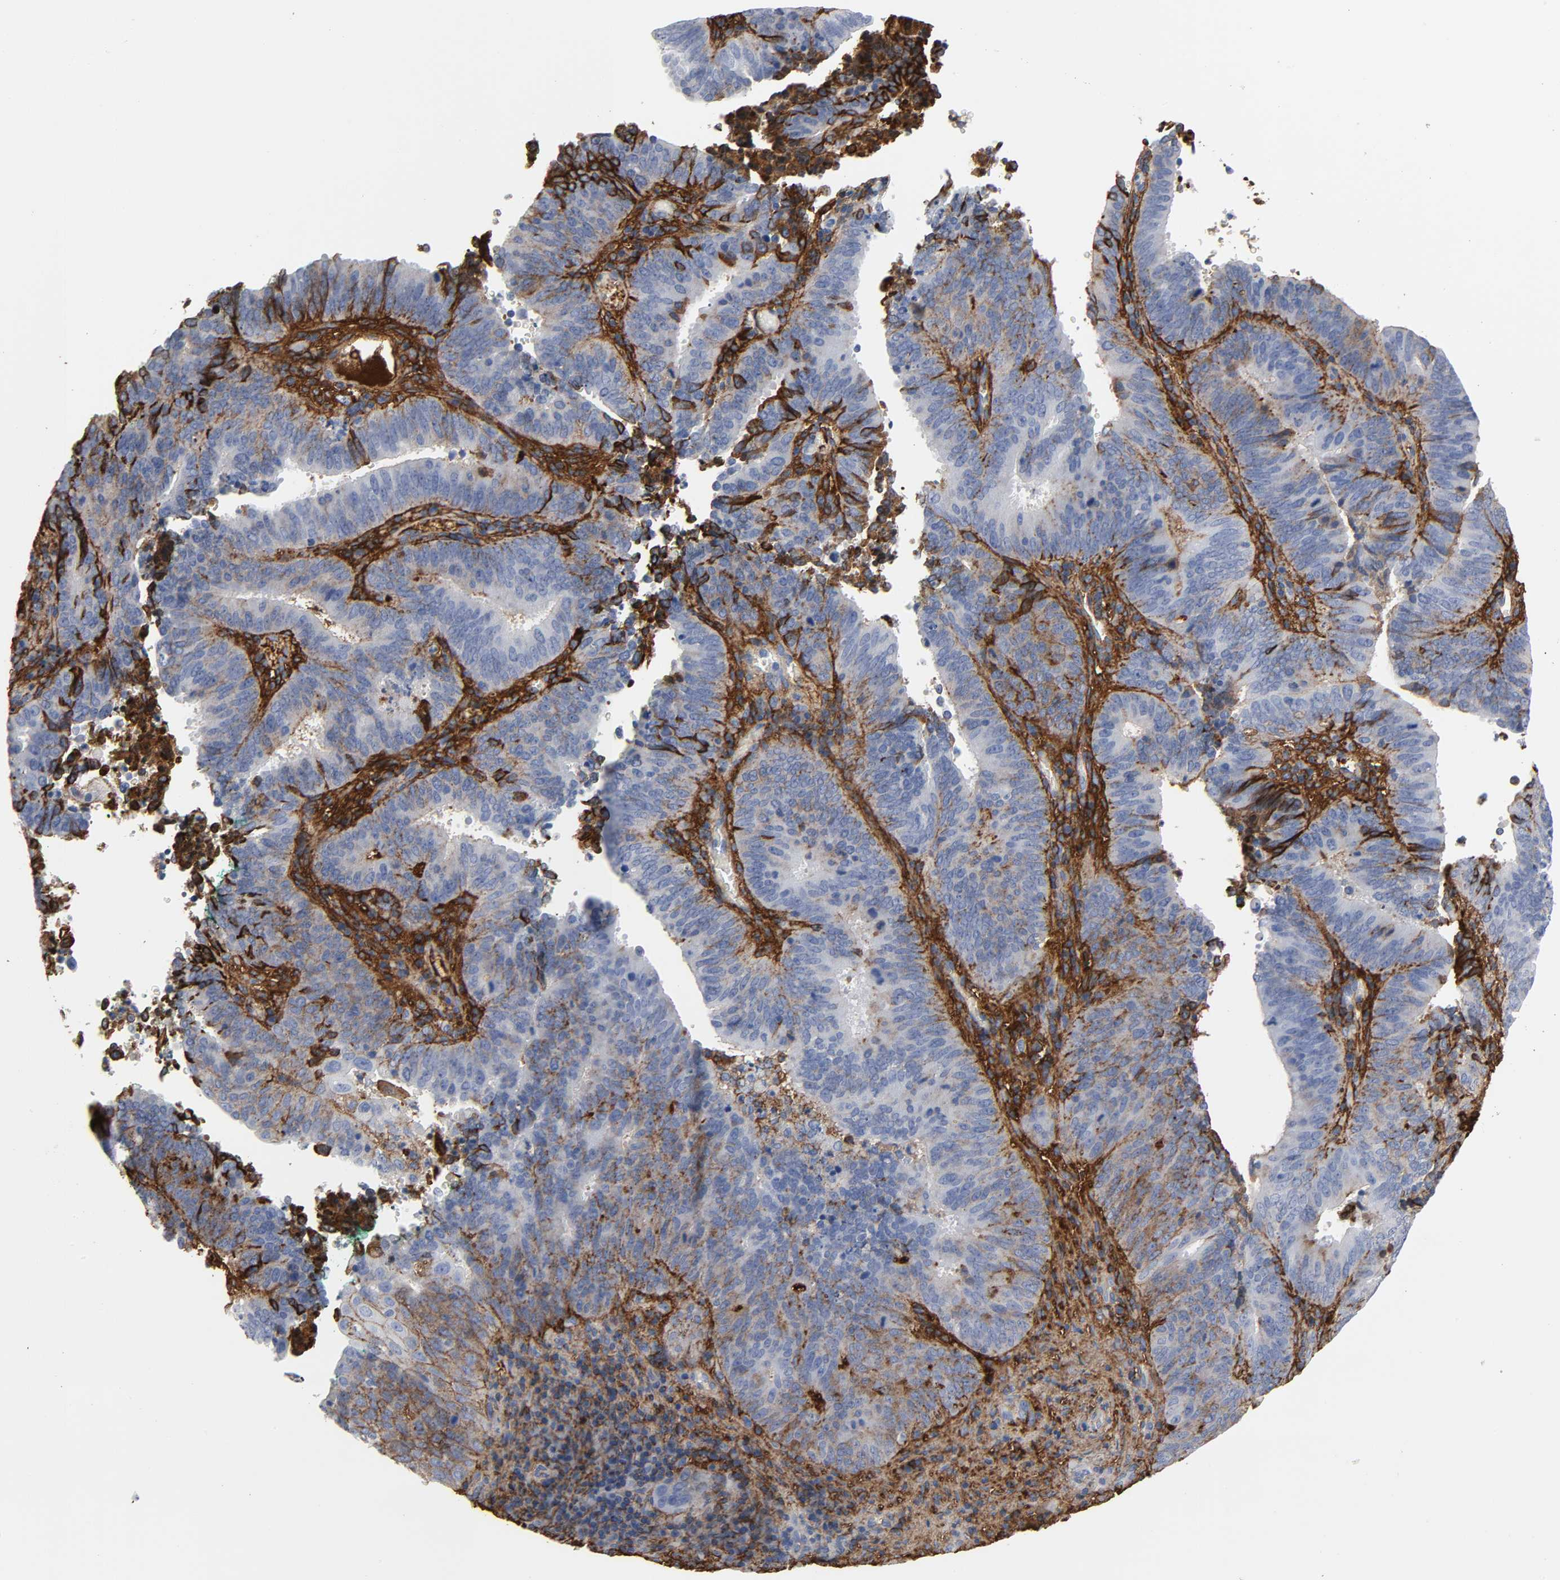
{"staining": {"intensity": "negative", "quantity": "none", "location": "none"}, "tissue": "cervical cancer", "cell_type": "Tumor cells", "image_type": "cancer", "snomed": [{"axis": "morphology", "description": "Adenocarcinoma, NOS"}, {"axis": "topography", "description": "Cervix"}], "caption": "This is a image of IHC staining of adenocarcinoma (cervical), which shows no staining in tumor cells.", "gene": "FBLN1", "patient": {"sex": "female", "age": 44}}